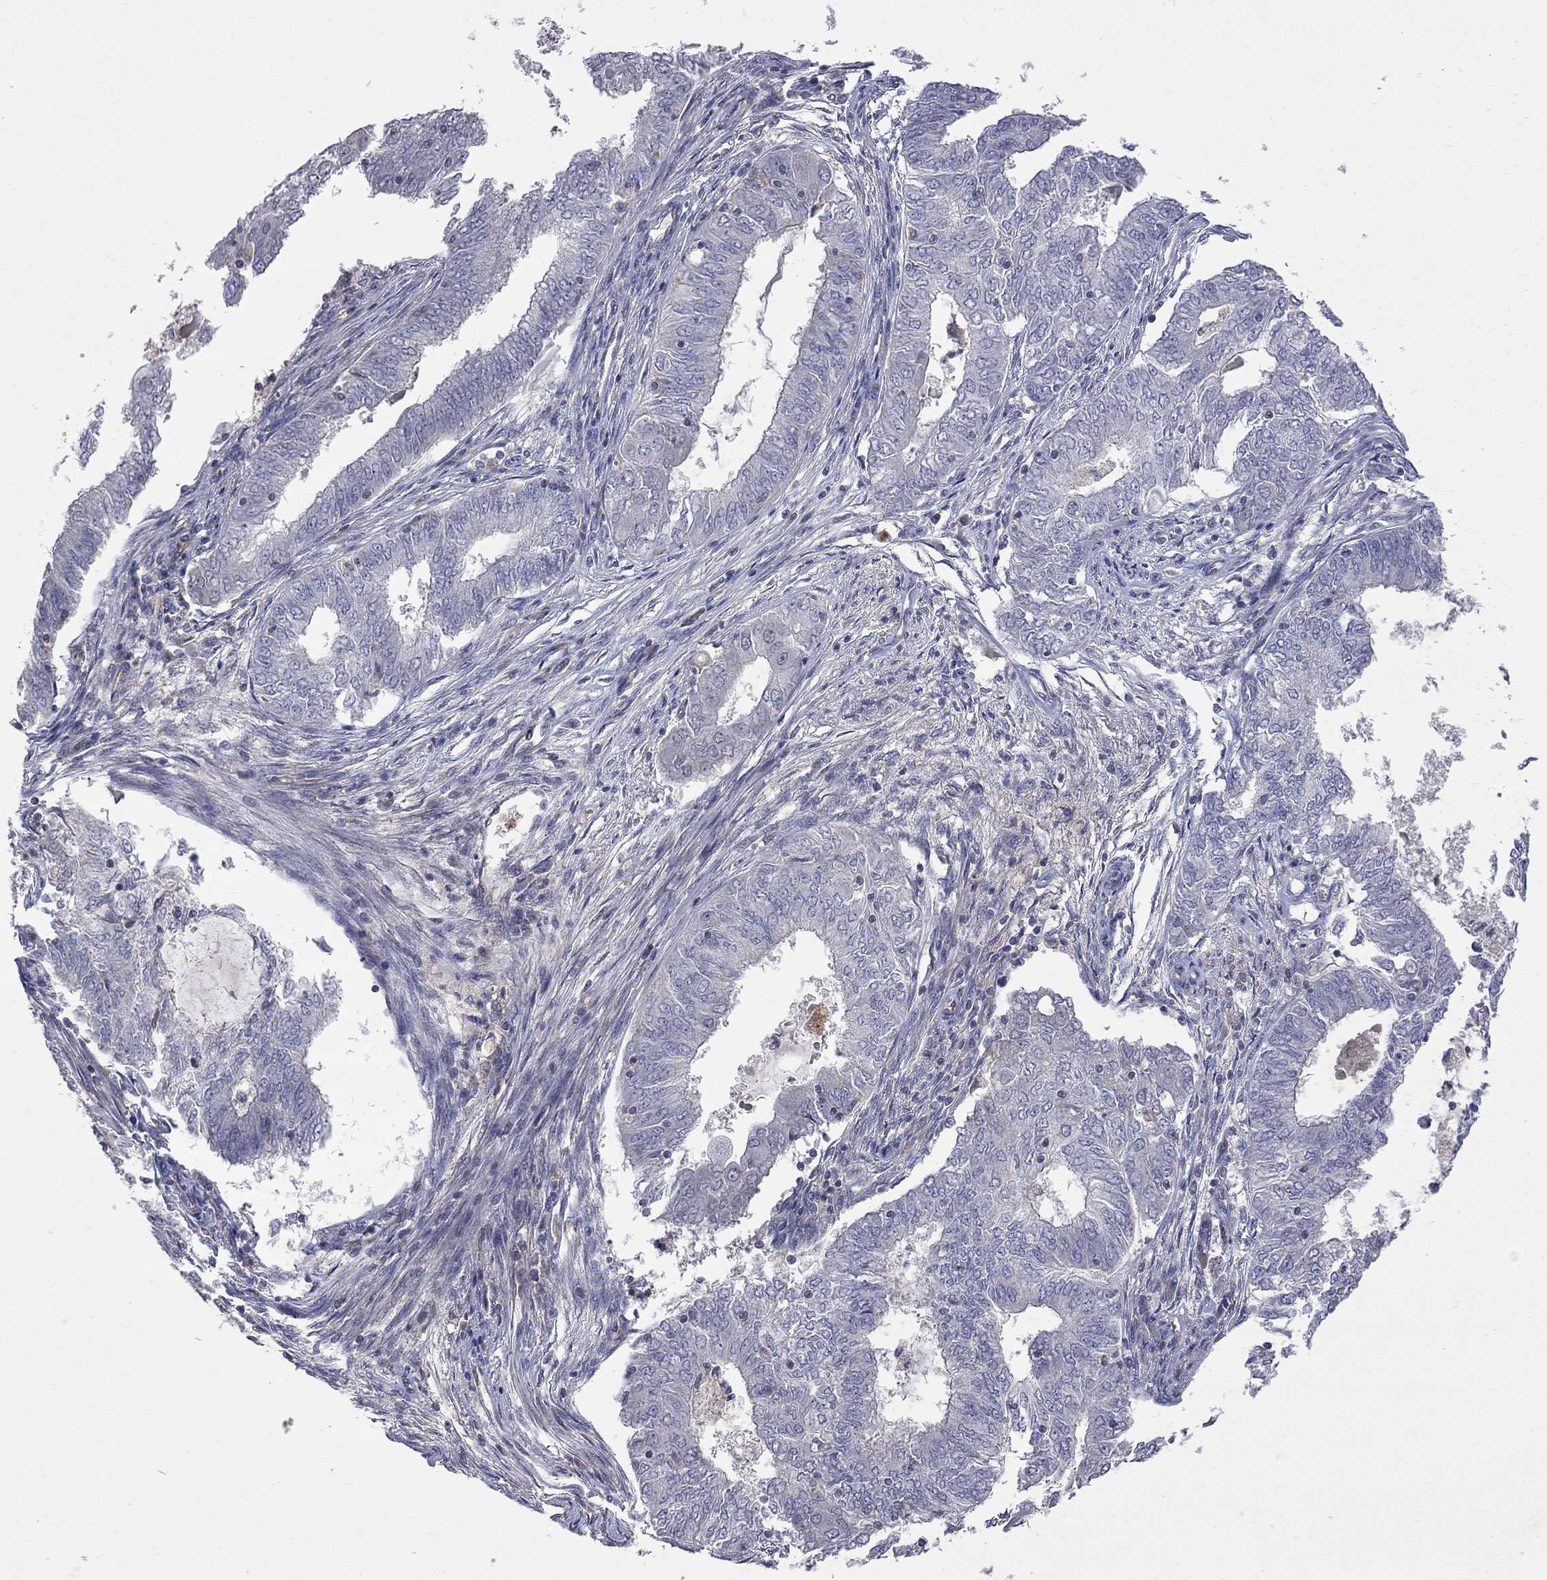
{"staining": {"intensity": "negative", "quantity": "none", "location": "none"}, "tissue": "endometrial cancer", "cell_type": "Tumor cells", "image_type": "cancer", "snomed": [{"axis": "morphology", "description": "Adenocarcinoma, NOS"}, {"axis": "topography", "description": "Endometrium"}], "caption": "Immunohistochemistry of human endometrial cancer displays no staining in tumor cells.", "gene": "ABI3", "patient": {"sex": "female", "age": 62}}